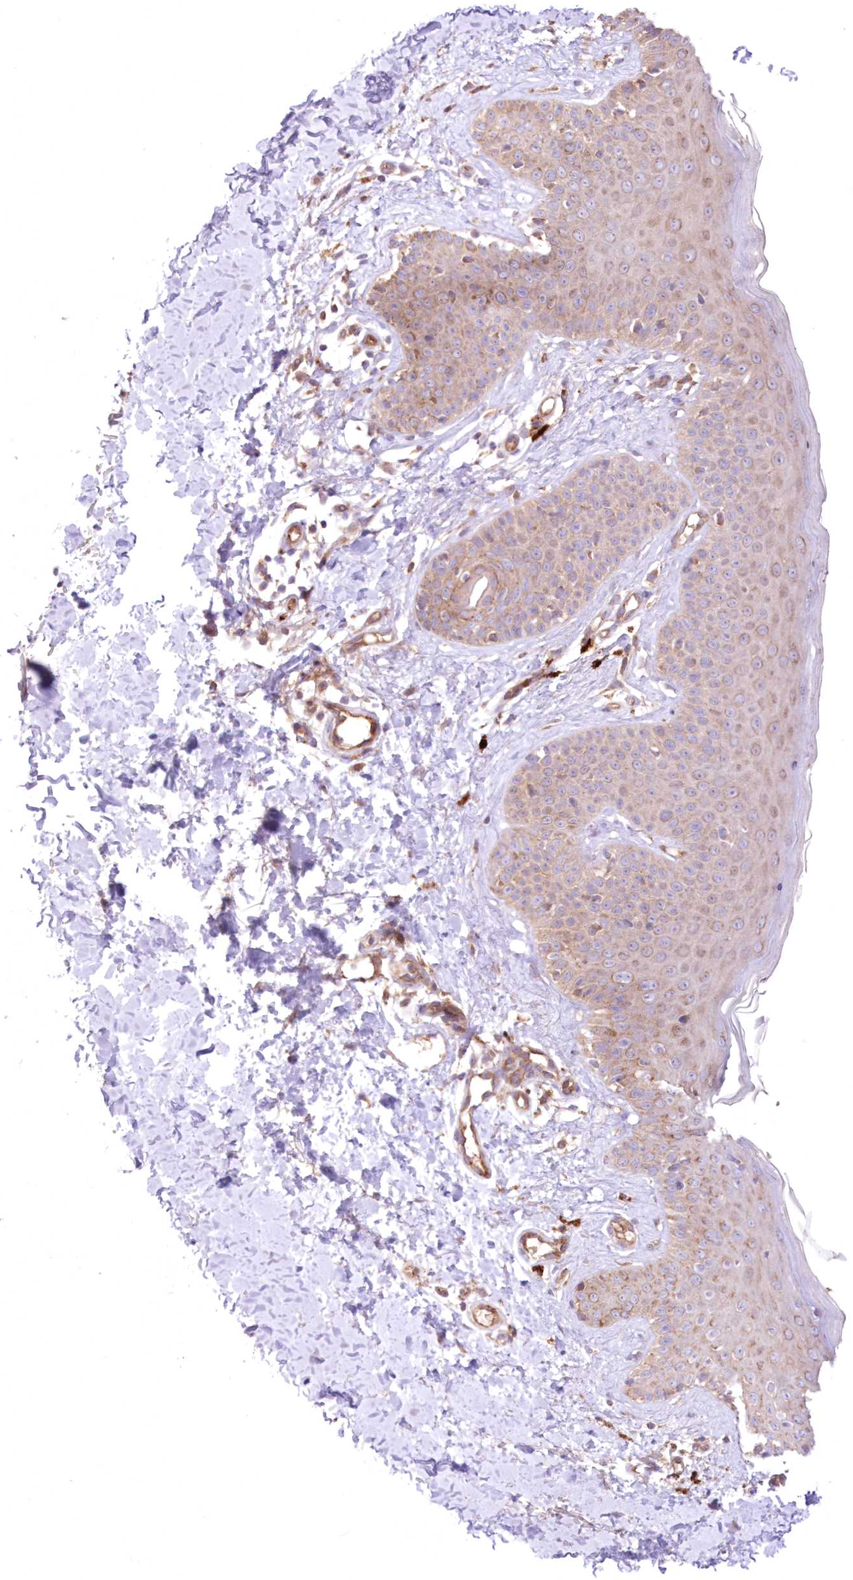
{"staining": {"intensity": "weak", "quantity": ">75%", "location": "cytoplasmic/membranous"}, "tissue": "skin", "cell_type": "Fibroblasts", "image_type": "normal", "snomed": [{"axis": "morphology", "description": "Normal tissue, NOS"}, {"axis": "topography", "description": "Skin"}], "caption": "About >75% of fibroblasts in benign human skin exhibit weak cytoplasmic/membranous protein positivity as visualized by brown immunohistochemical staining.", "gene": "FCHO2", "patient": {"sex": "male", "age": 52}}